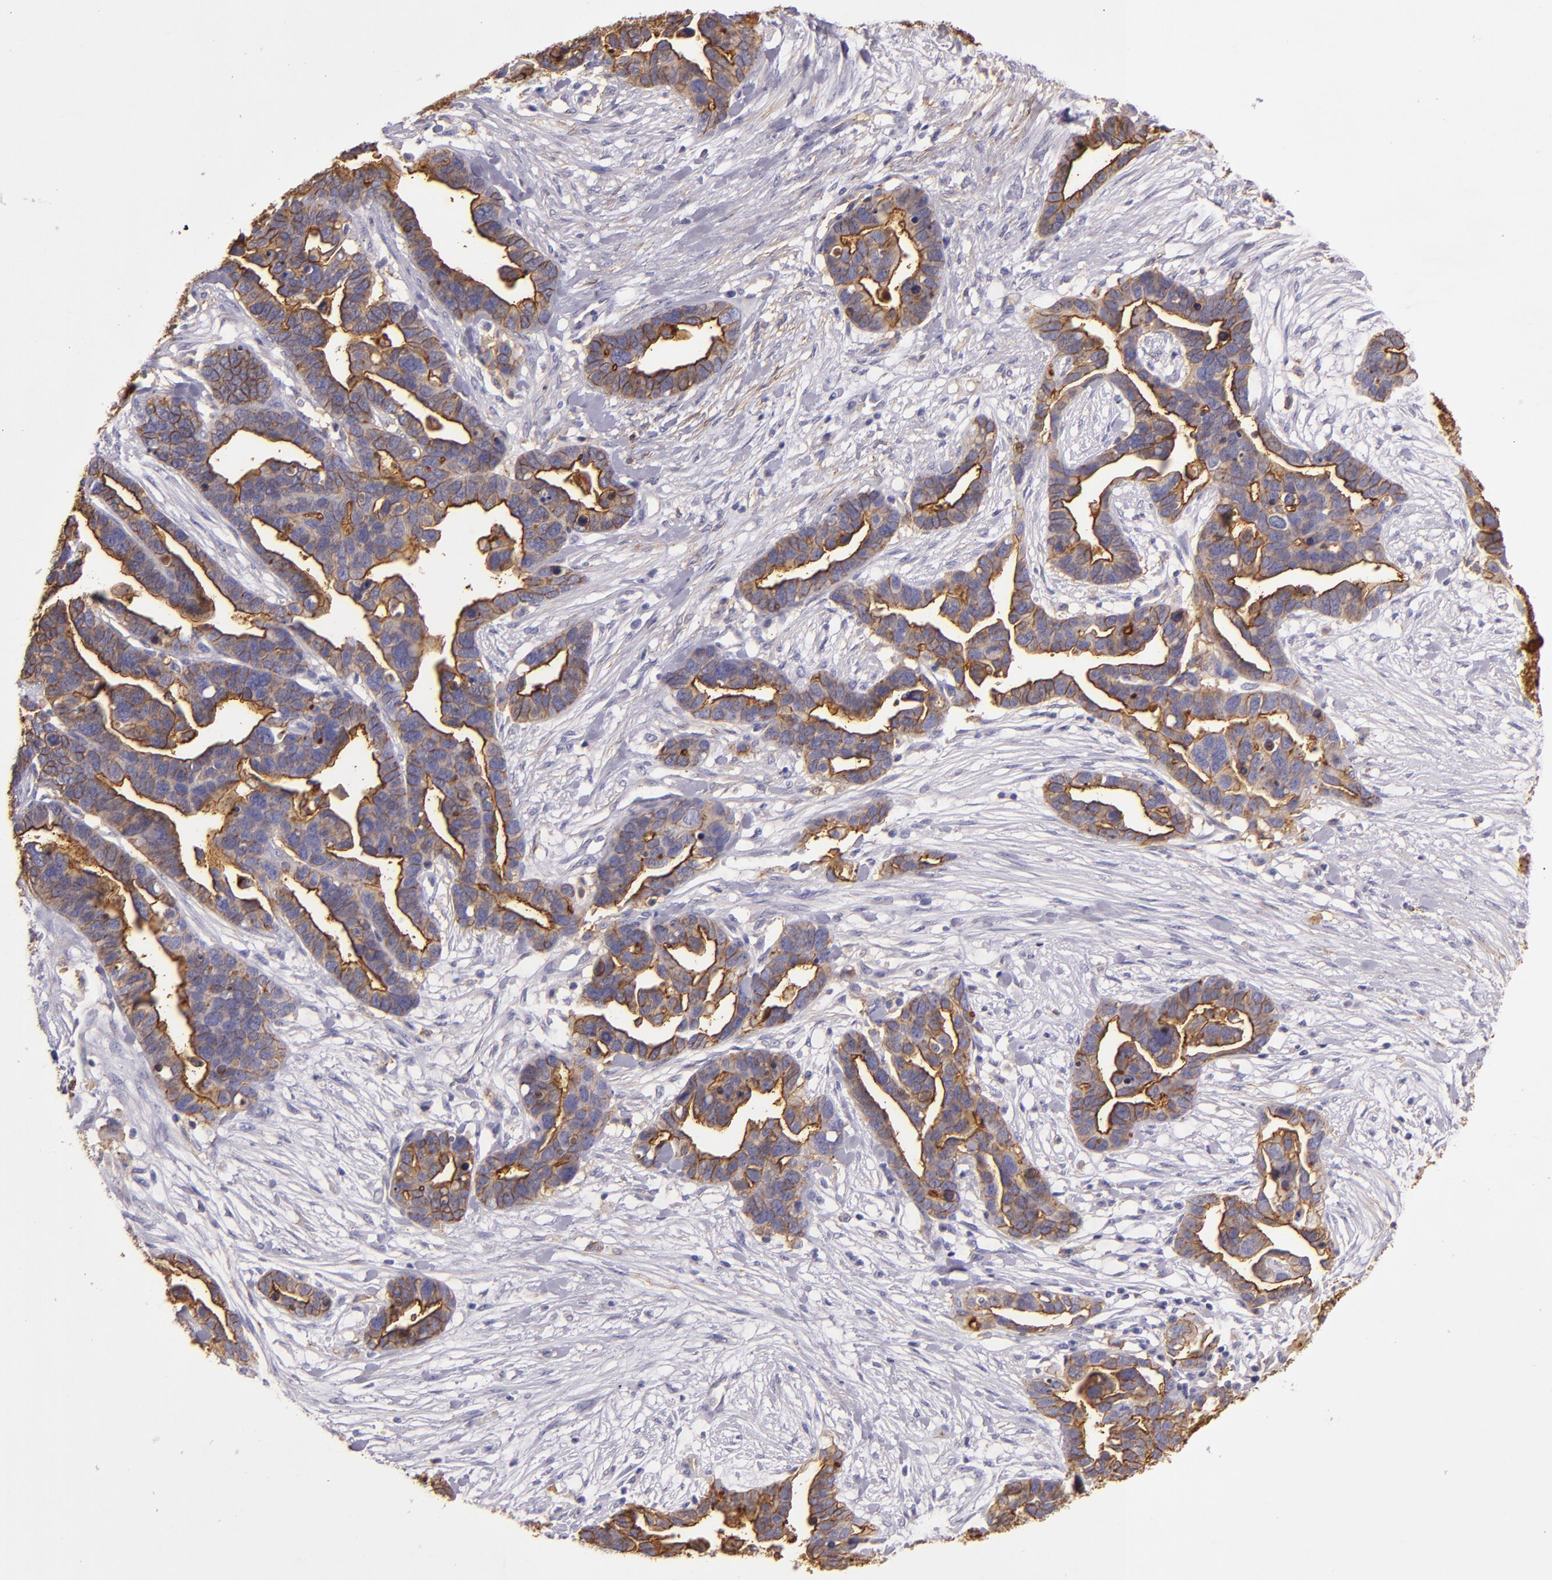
{"staining": {"intensity": "moderate", "quantity": ">75%", "location": "cytoplasmic/membranous"}, "tissue": "ovarian cancer", "cell_type": "Tumor cells", "image_type": "cancer", "snomed": [{"axis": "morphology", "description": "Cystadenocarcinoma, serous, NOS"}, {"axis": "topography", "description": "Ovary"}], "caption": "Tumor cells reveal medium levels of moderate cytoplasmic/membranous positivity in approximately >75% of cells in human ovarian cancer.", "gene": "CD9", "patient": {"sex": "female", "age": 54}}